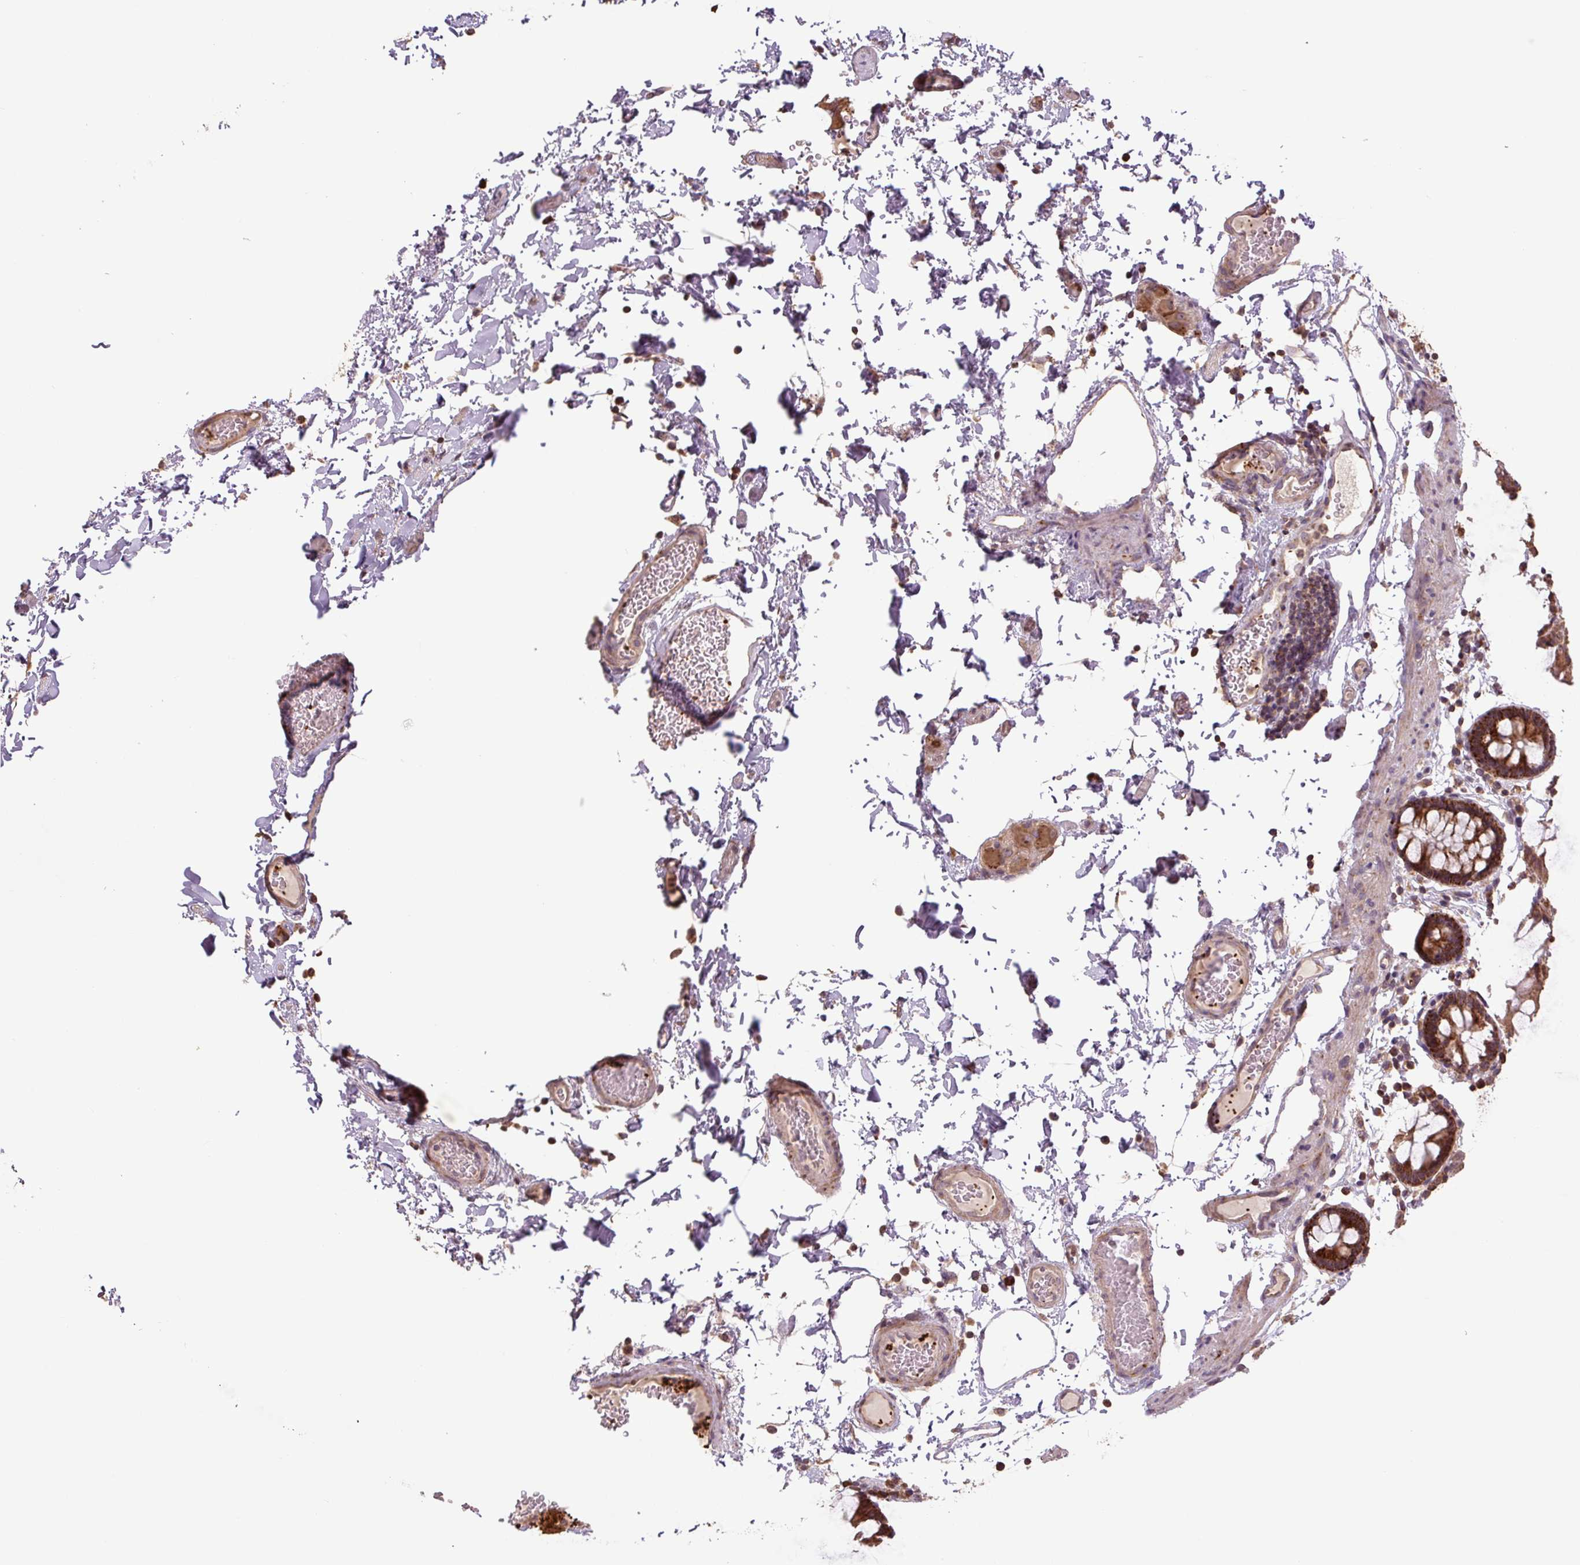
{"staining": {"intensity": "weak", "quantity": ">75%", "location": "cytoplasmic/membranous"}, "tissue": "colon", "cell_type": "Endothelial cells", "image_type": "normal", "snomed": [{"axis": "morphology", "description": "Normal tissue, NOS"}, {"axis": "topography", "description": "Colon"}, {"axis": "topography", "description": "Peripheral nerve tissue"}], "caption": "Immunohistochemistry (IHC) histopathology image of benign colon: human colon stained using IHC displays low levels of weak protein expression localized specifically in the cytoplasmic/membranous of endothelial cells, appearing as a cytoplasmic/membranous brown color.", "gene": "TMEM160", "patient": {"sex": "male", "age": 84}}